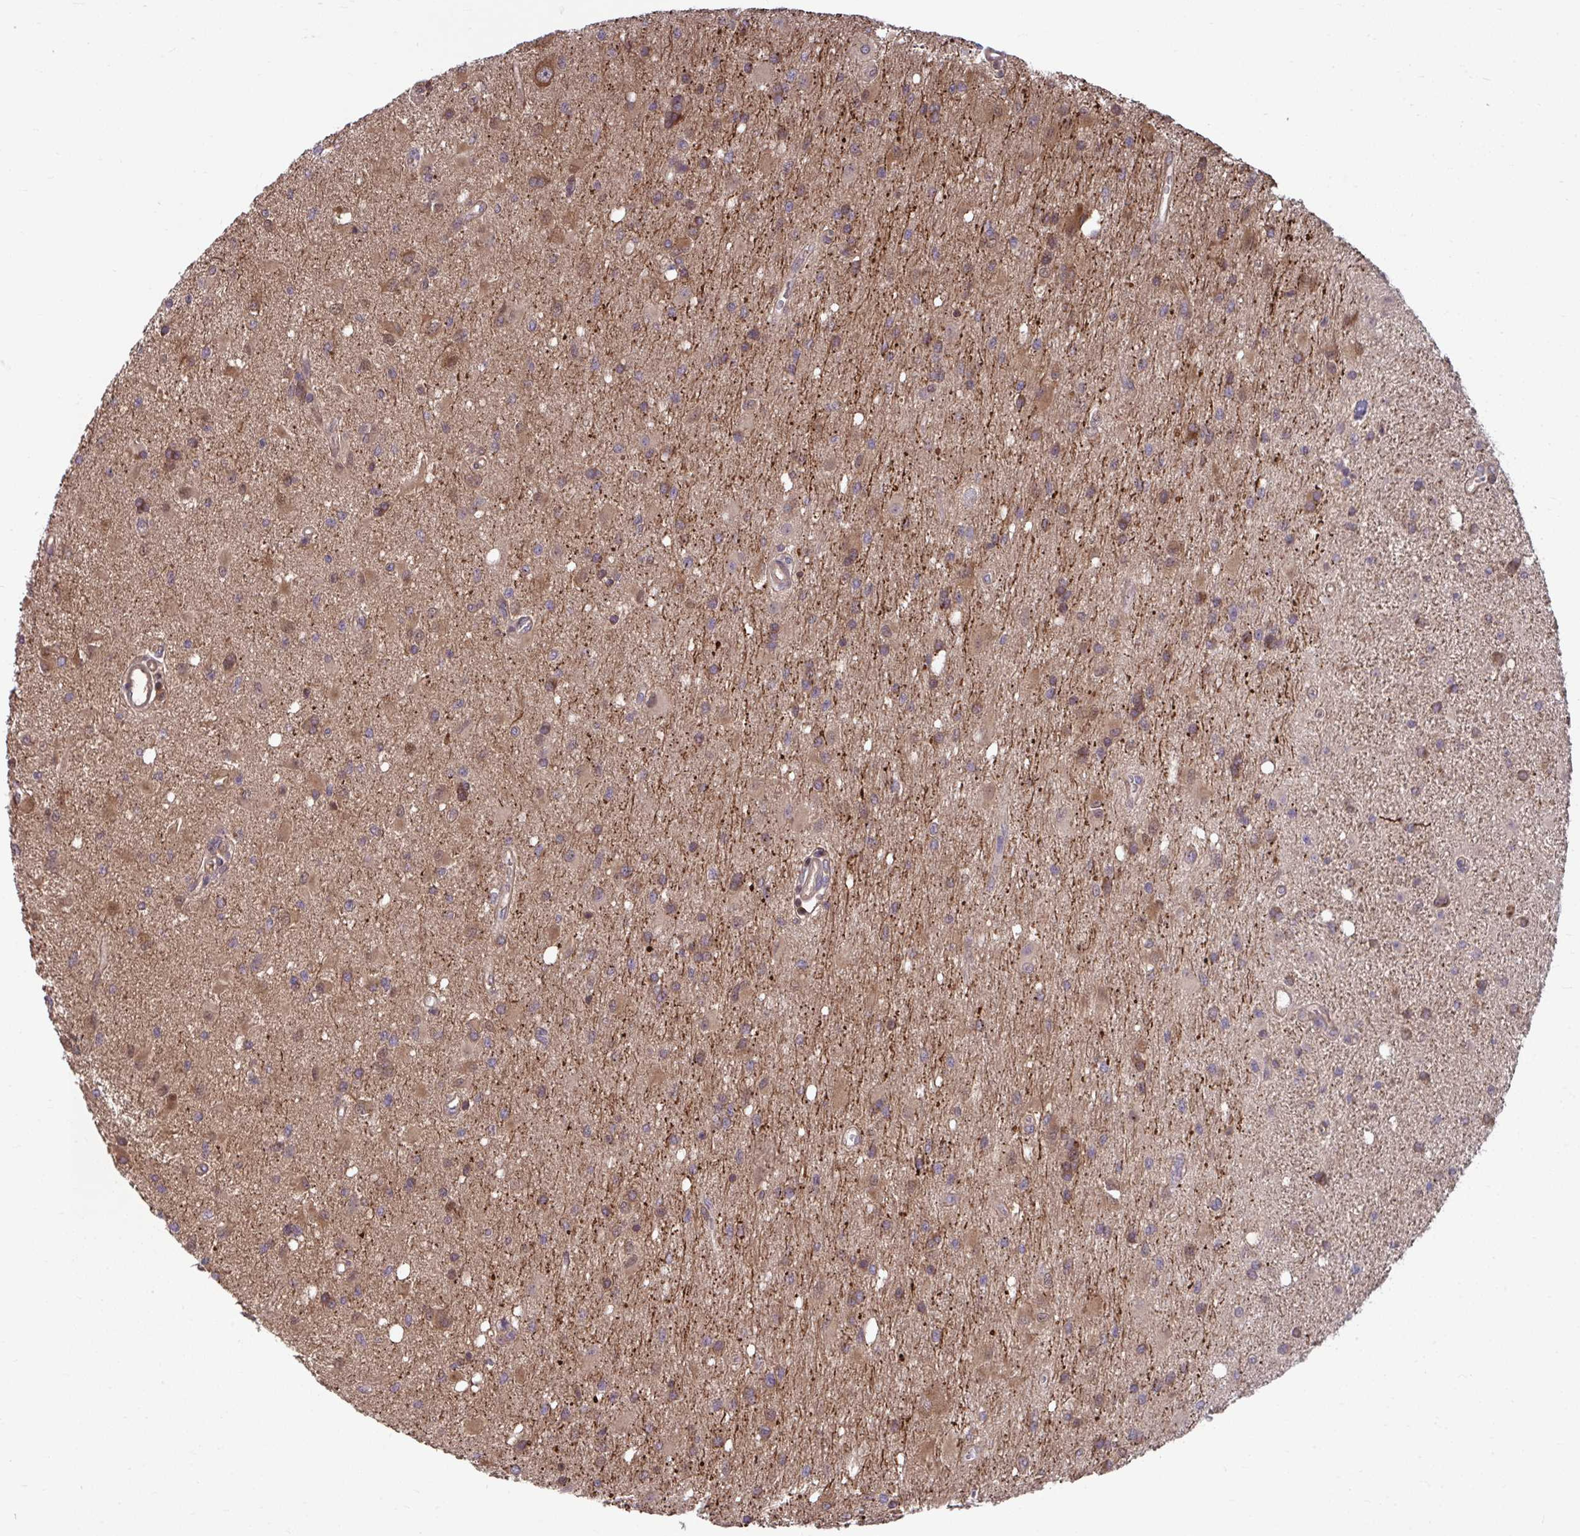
{"staining": {"intensity": "moderate", "quantity": "25%-75%", "location": "cytoplasmic/membranous"}, "tissue": "glioma", "cell_type": "Tumor cells", "image_type": "cancer", "snomed": [{"axis": "morphology", "description": "Glioma, malignant, High grade"}, {"axis": "topography", "description": "Brain"}], "caption": "Protein expression analysis of human high-grade glioma (malignant) reveals moderate cytoplasmic/membranous positivity in approximately 25%-75% of tumor cells. (IHC, brightfield microscopy, high magnification).", "gene": "PCDHB7", "patient": {"sex": "male", "age": 67}}